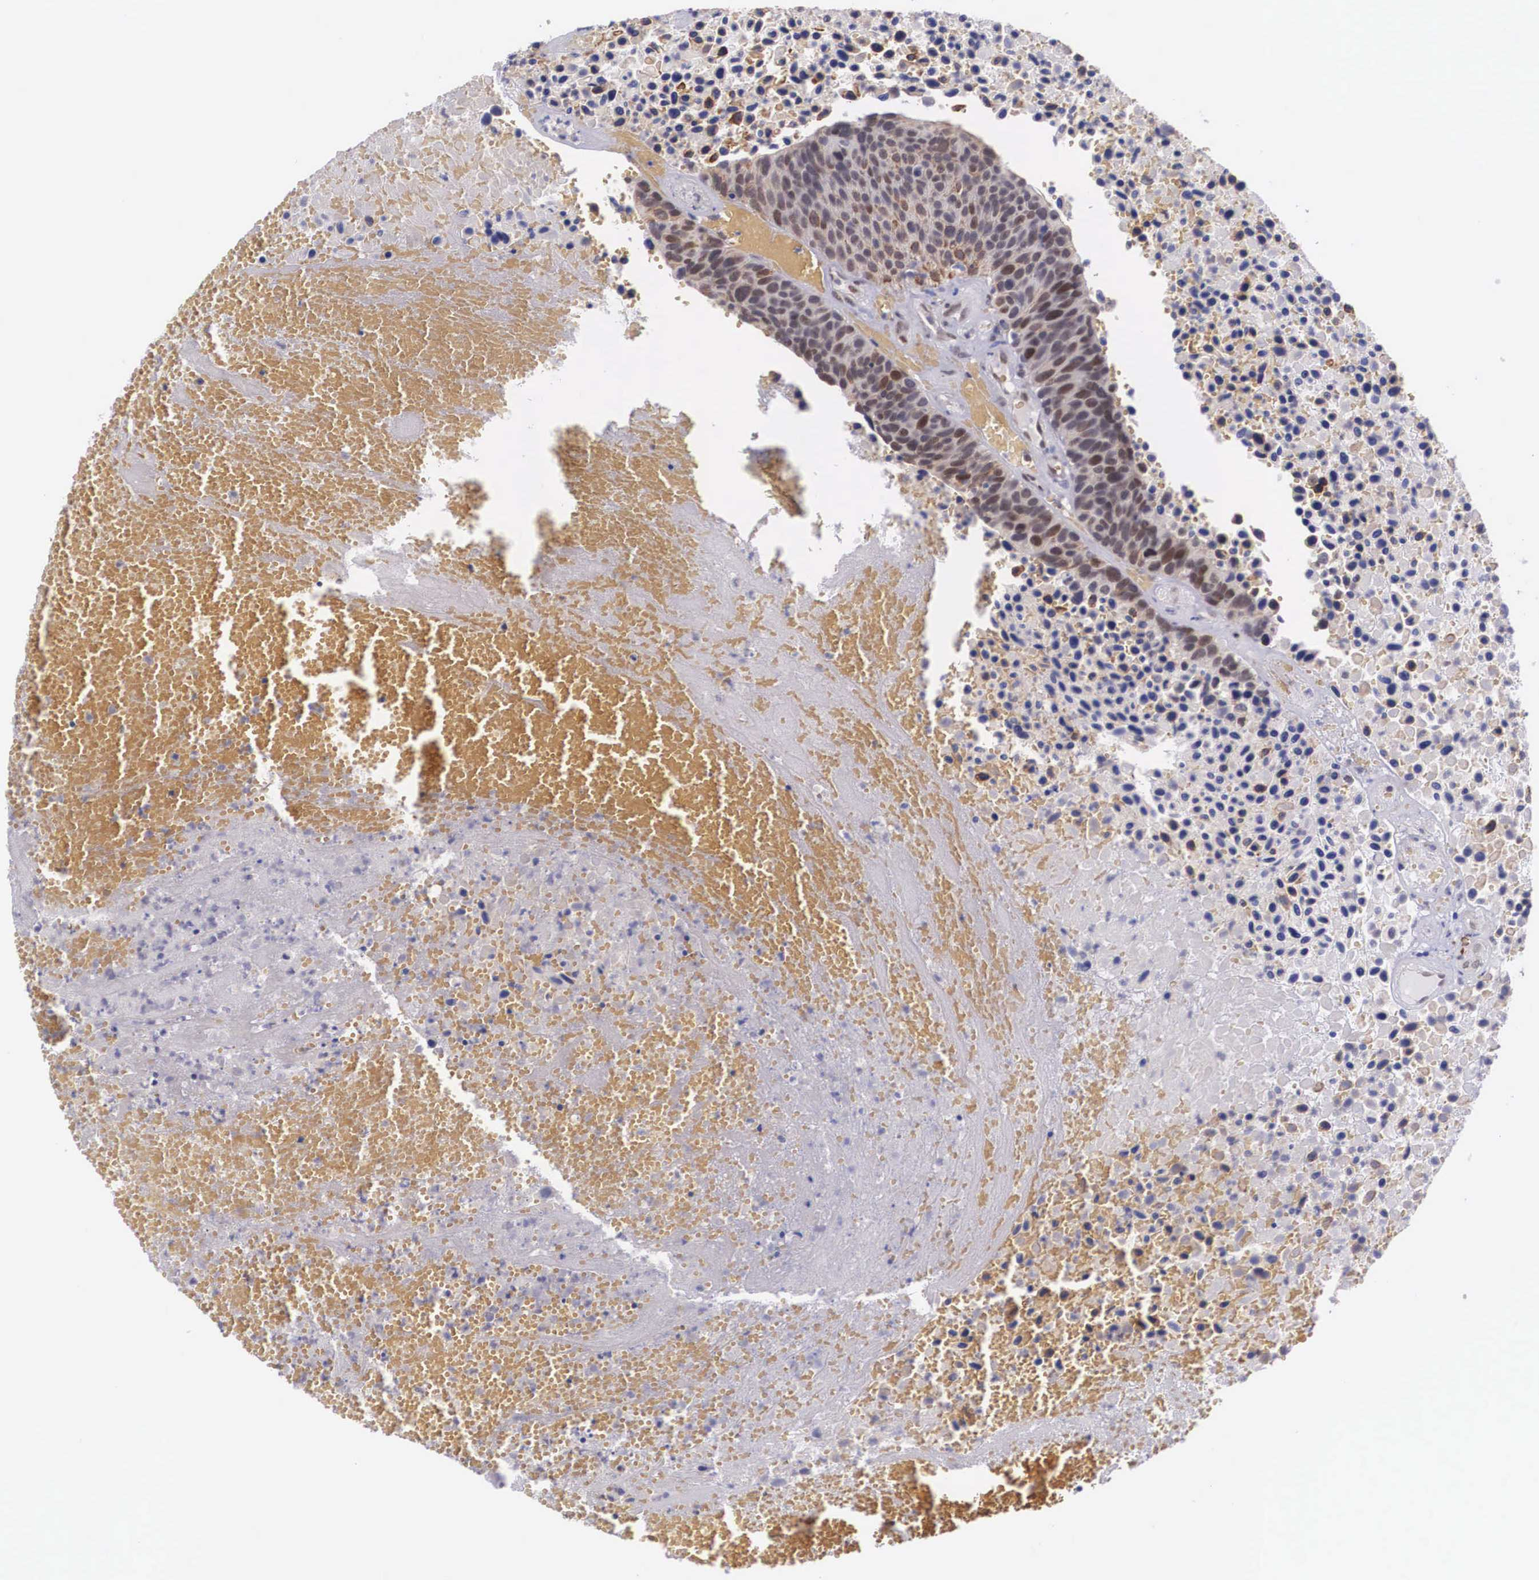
{"staining": {"intensity": "moderate", "quantity": "25%-75%", "location": "cytoplasmic/membranous"}, "tissue": "urothelial cancer", "cell_type": "Tumor cells", "image_type": "cancer", "snomed": [{"axis": "morphology", "description": "Urothelial carcinoma, High grade"}, {"axis": "topography", "description": "Urinary bladder"}], "caption": "Protein expression by immunohistochemistry (IHC) reveals moderate cytoplasmic/membranous positivity in approximately 25%-75% of tumor cells in high-grade urothelial carcinoma.", "gene": "SLC25A21", "patient": {"sex": "male", "age": 66}}